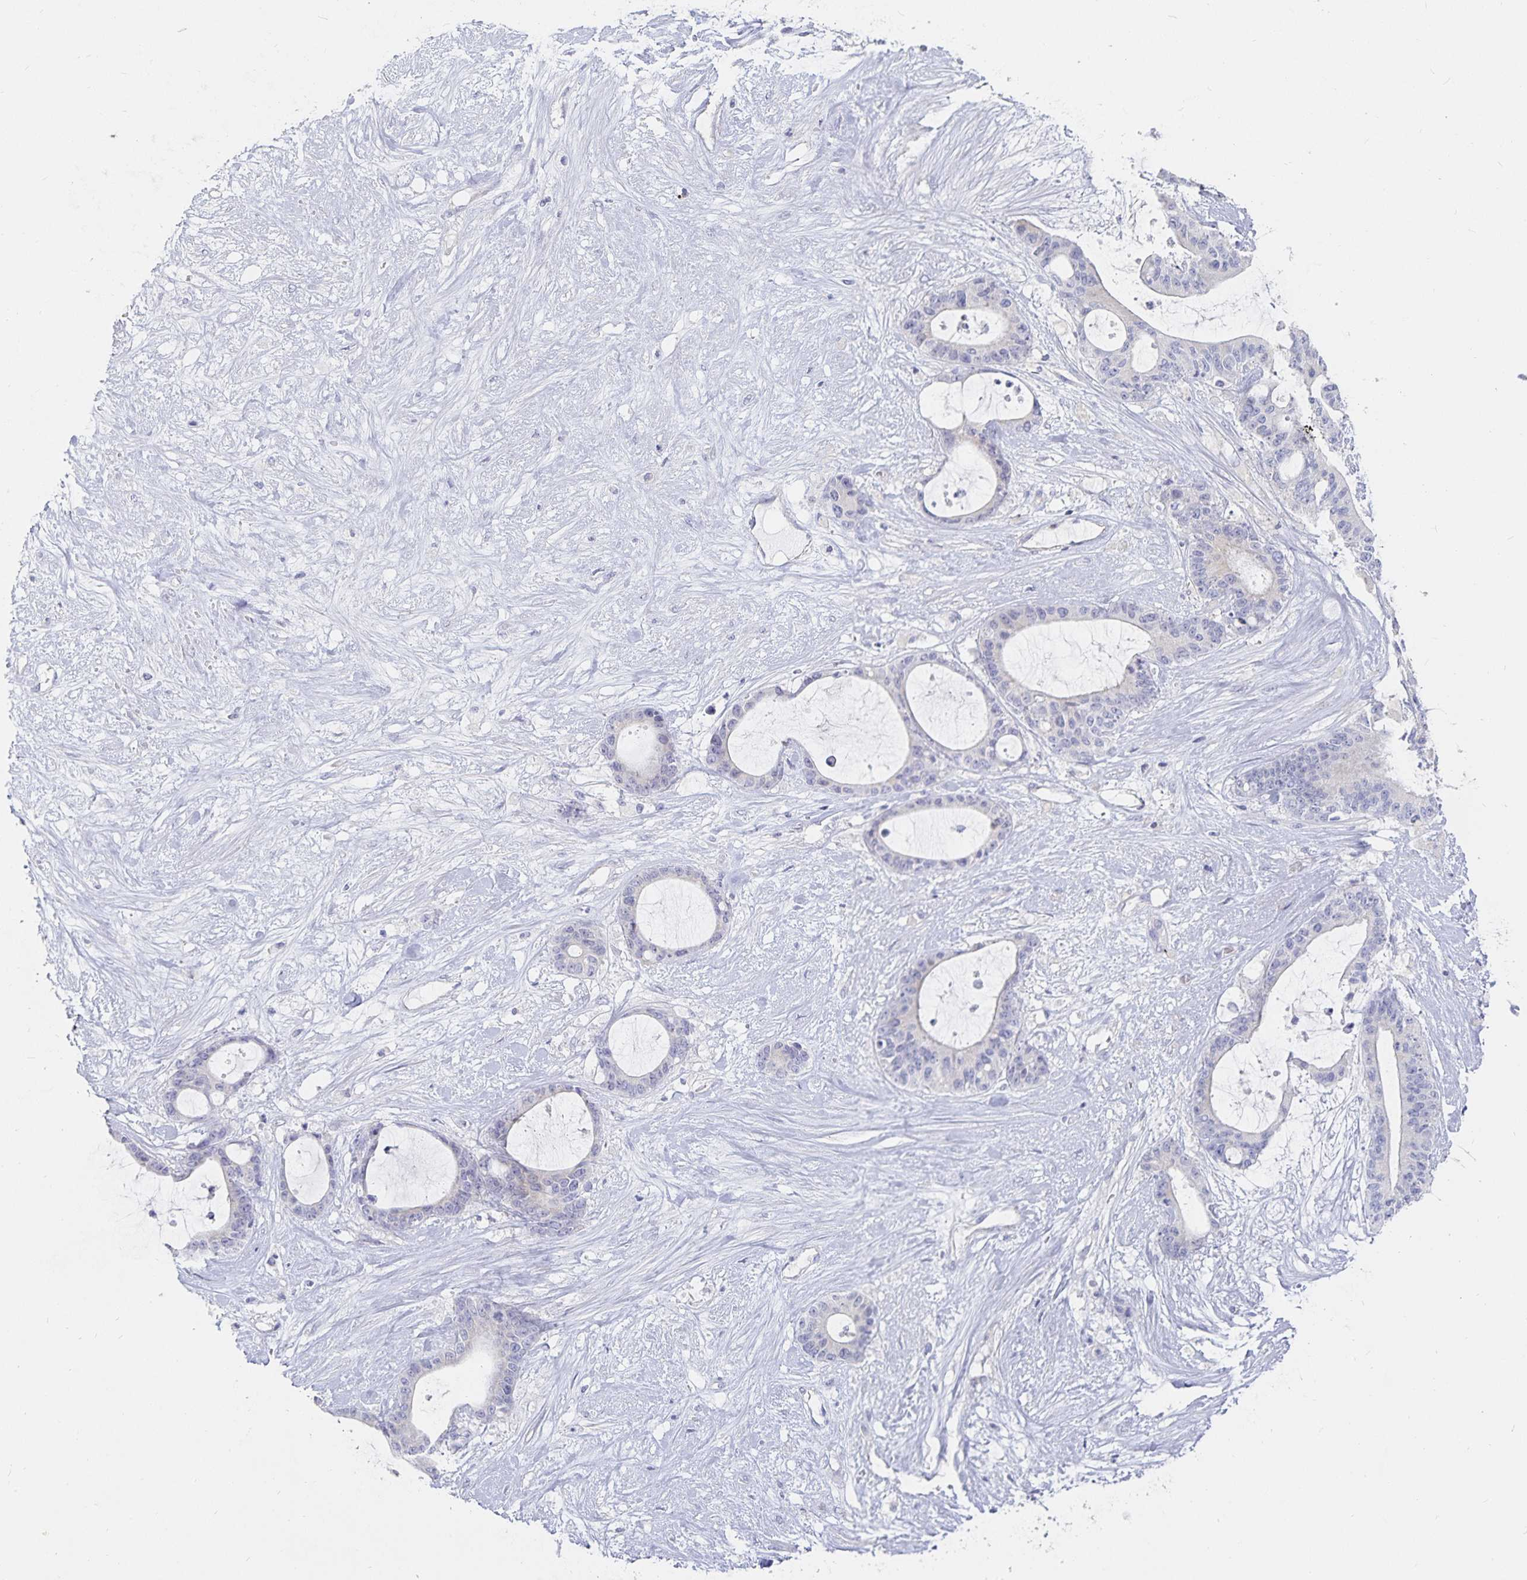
{"staining": {"intensity": "negative", "quantity": "none", "location": "none"}, "tissue": "liver cancer", "cell_type": "Tumor cells", "image_type": "cancer", "snomed": [{"axis": "morphology", "description": "Normal tissue, NOS"}, {"axis": "morphology", "description": "Cholangiocarcinoma"}, {"axis": "topography", "description": "Liver"}, {"axis": "topography", "description": "Peripheral nerve tissue"}], "caption": "Cholangiocarcinoma (liver) stained for a protein using IHC demonstrates no expression tumor cells.", "gene": "SFTPA1", "patient": {"sex": "female", "age": 73}}